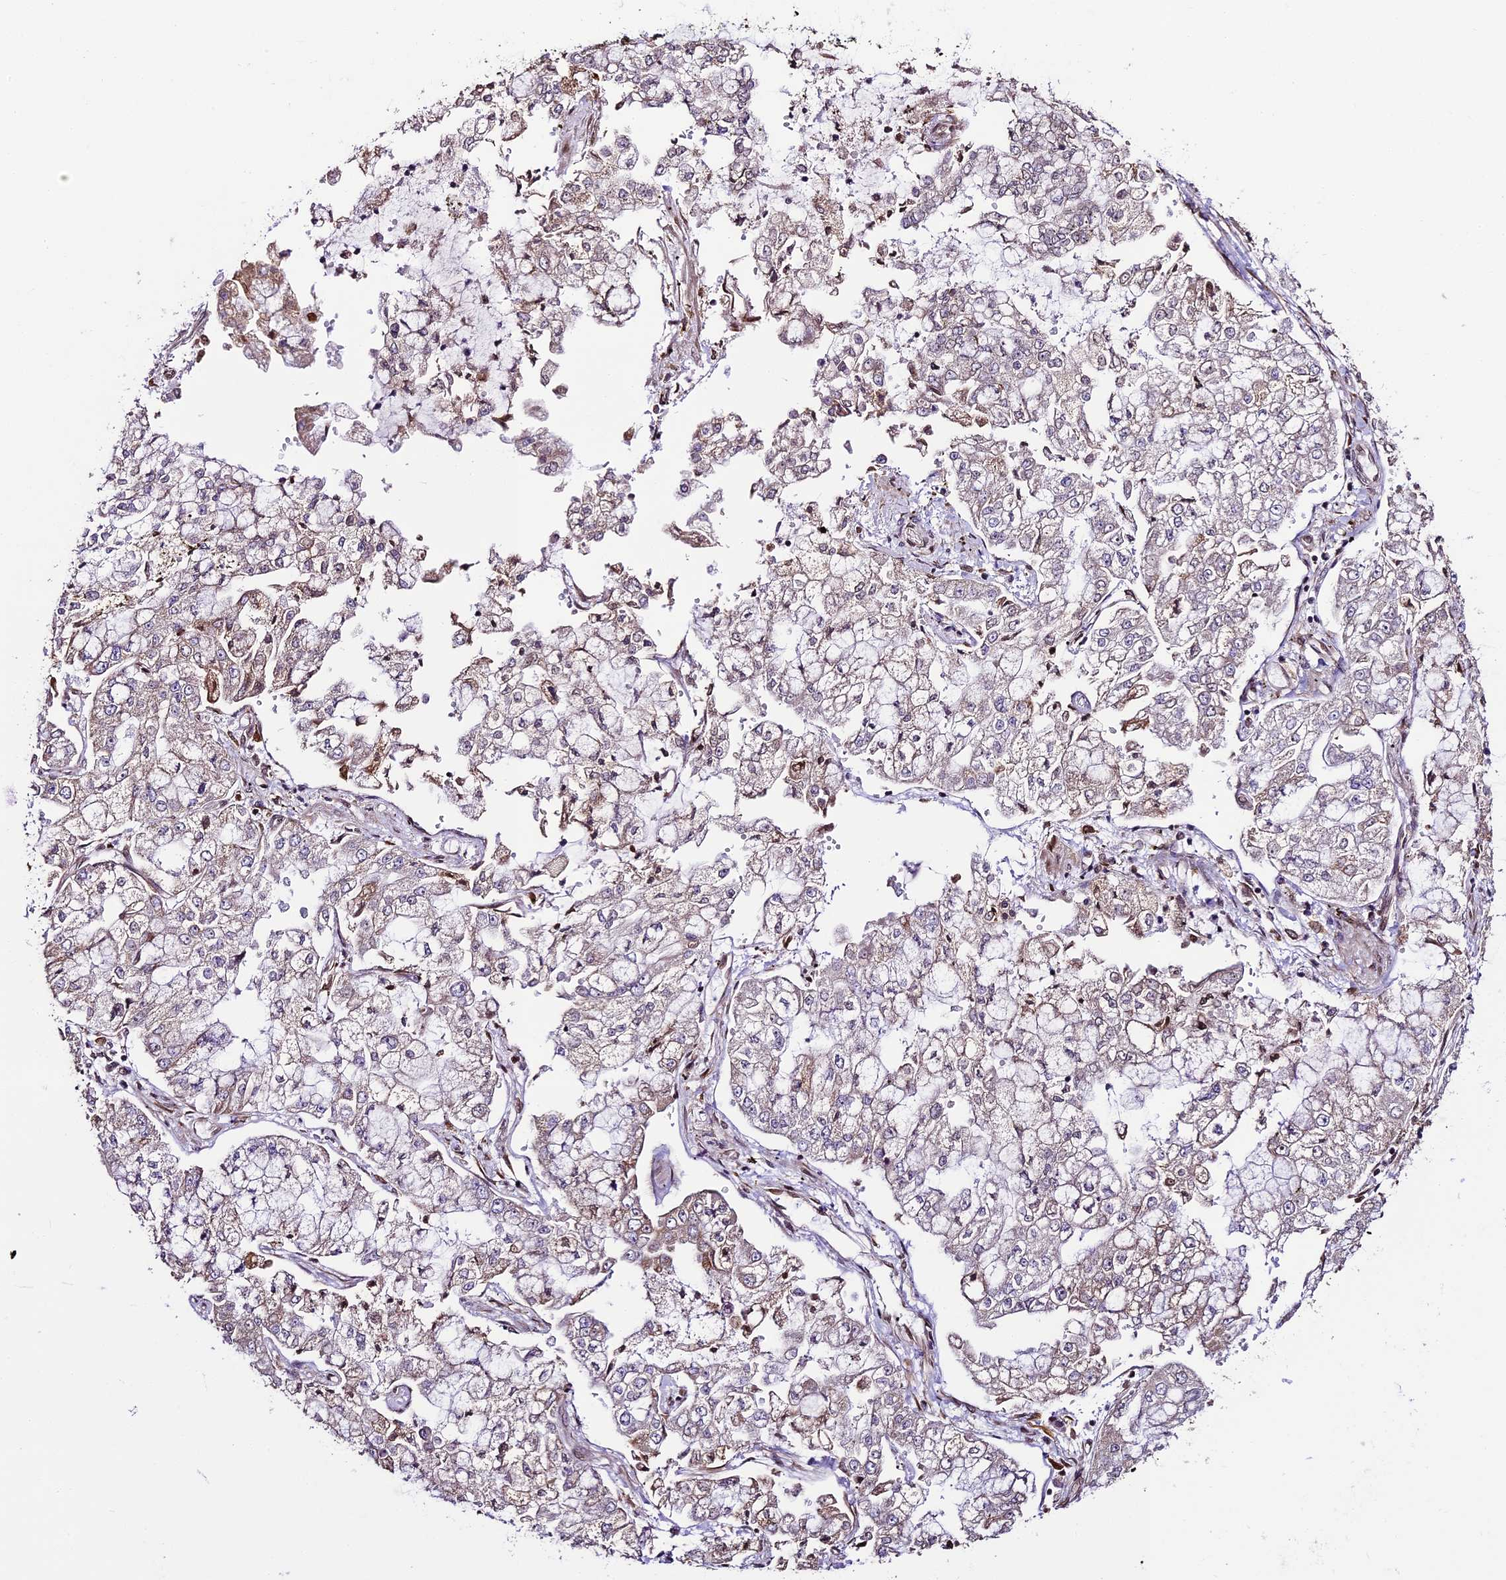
{"staining": {"intensity": "moderate", "quantity": "<25%", "location": "cytoplasmic/membranous"}, "tissue": "stomach cancer", "cell_type": "Tumor cells", "image_type": "cancer", "snomed": [{"axis": "morphology", "description": "Adenocarcinoma, NOS"}, {"axis": "topography", "description": "Stomach"}], "caption": "Immunohistochemical staining of stomach adenocarcinoma exhibits low levels of moderate cytoplasmic/membranous protein staining in approximately <25% of tumor cells. (DAB IHC with brightfield microscopy, high magnification).", "gene": "TRIM22", "patient": {"sex": "male", "age": 76}}